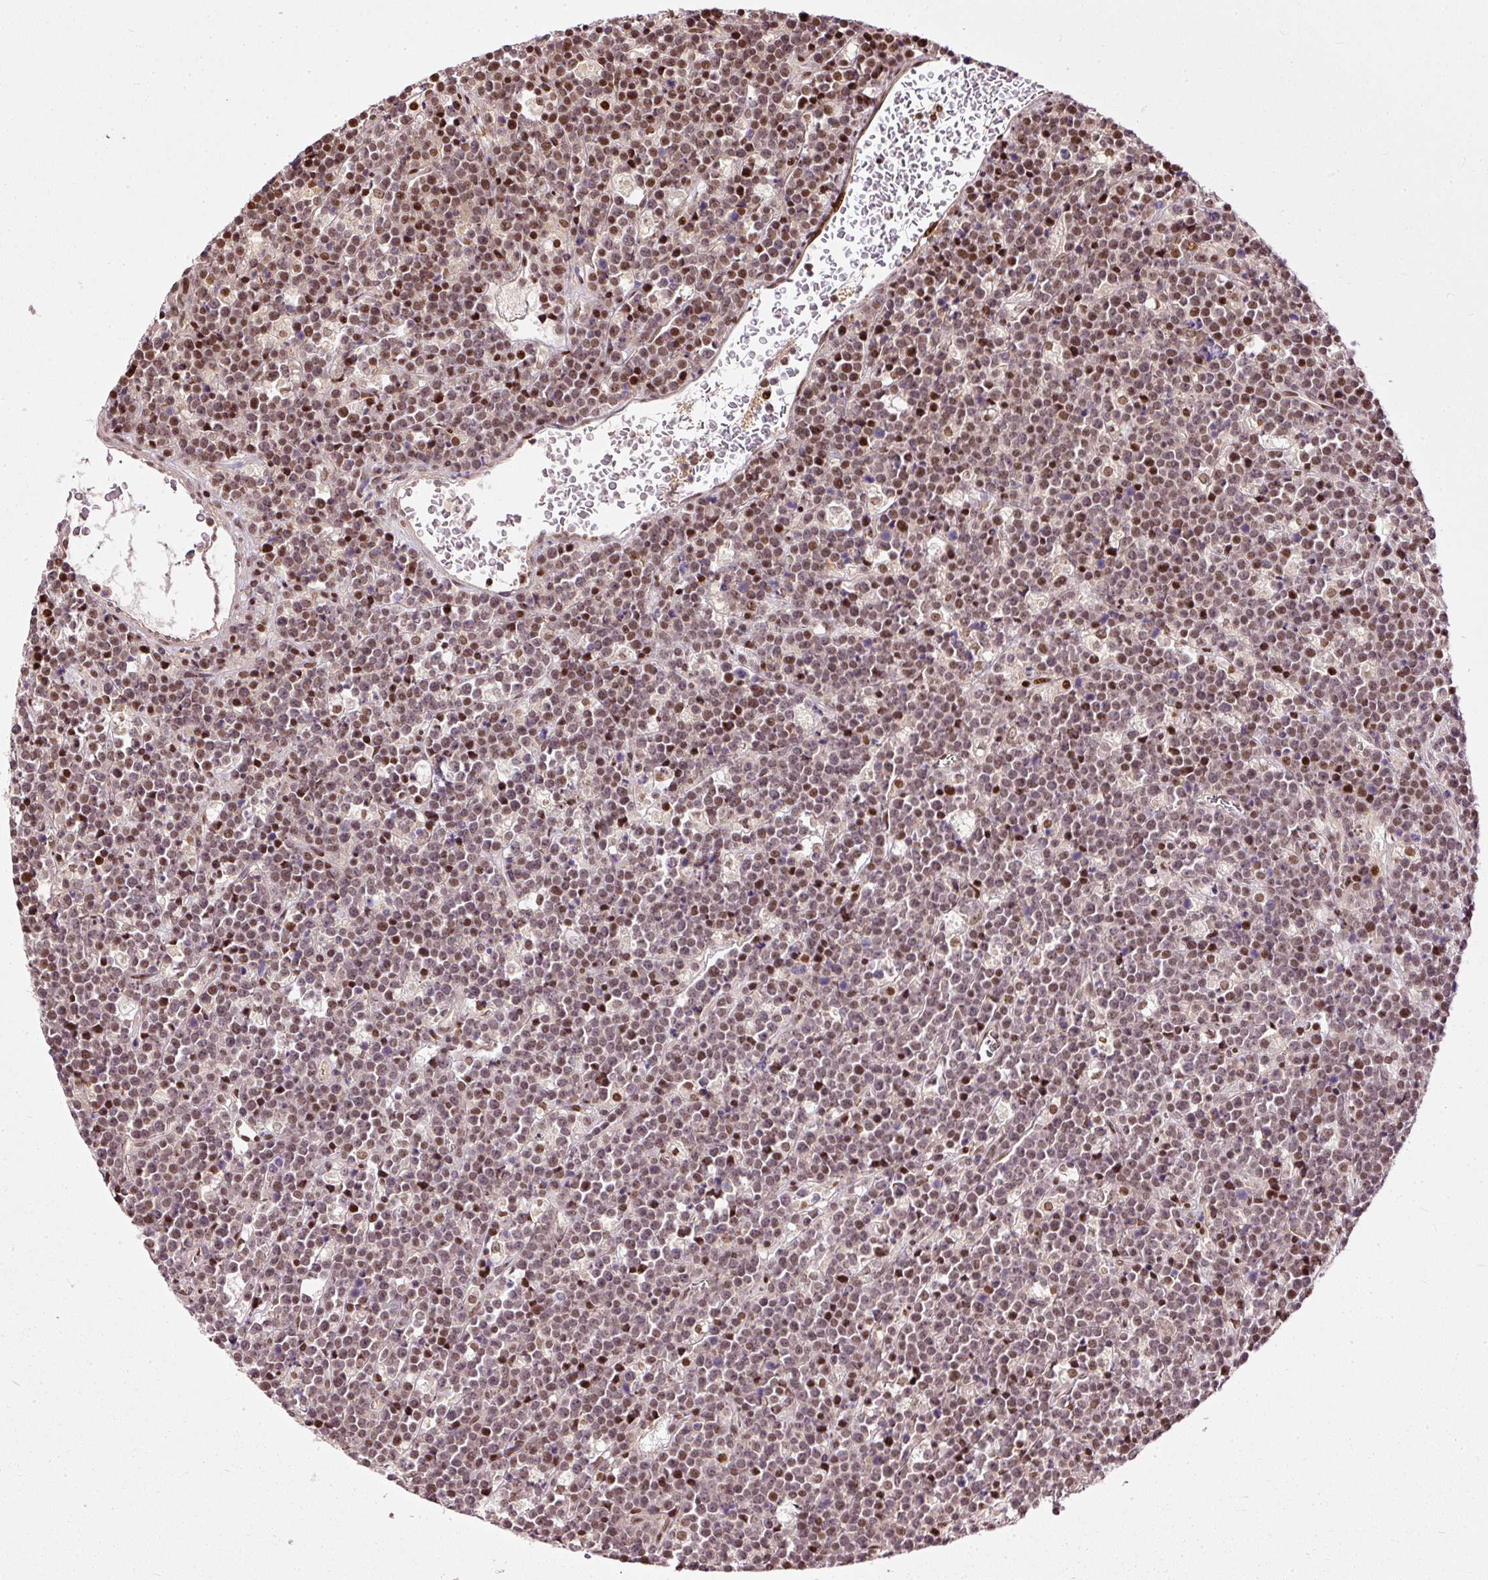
{"staining": {"intensity": "moderate", "quantity": ">75%", "location": "nuclear"}, "tissue": "lymphoma", "cell_type": "Tumor cells", "image_type": "cancer", "snomed": [{"axis": "morphology", "description": "Malignant lymphoma, non-Hodgkin's type, High grade"}, {"axis": "topography", "description": "Ovary"}], "caption": "A micrograph of human malignant lymphoma, non-Hodgkin's type (high-grade) stained for a protein displays moderate nuclear brown staining in tumor cells. Nuclei are stained in blue.", "gene": "ZNF778", "patient": {"sex": "female", "age": 56}}